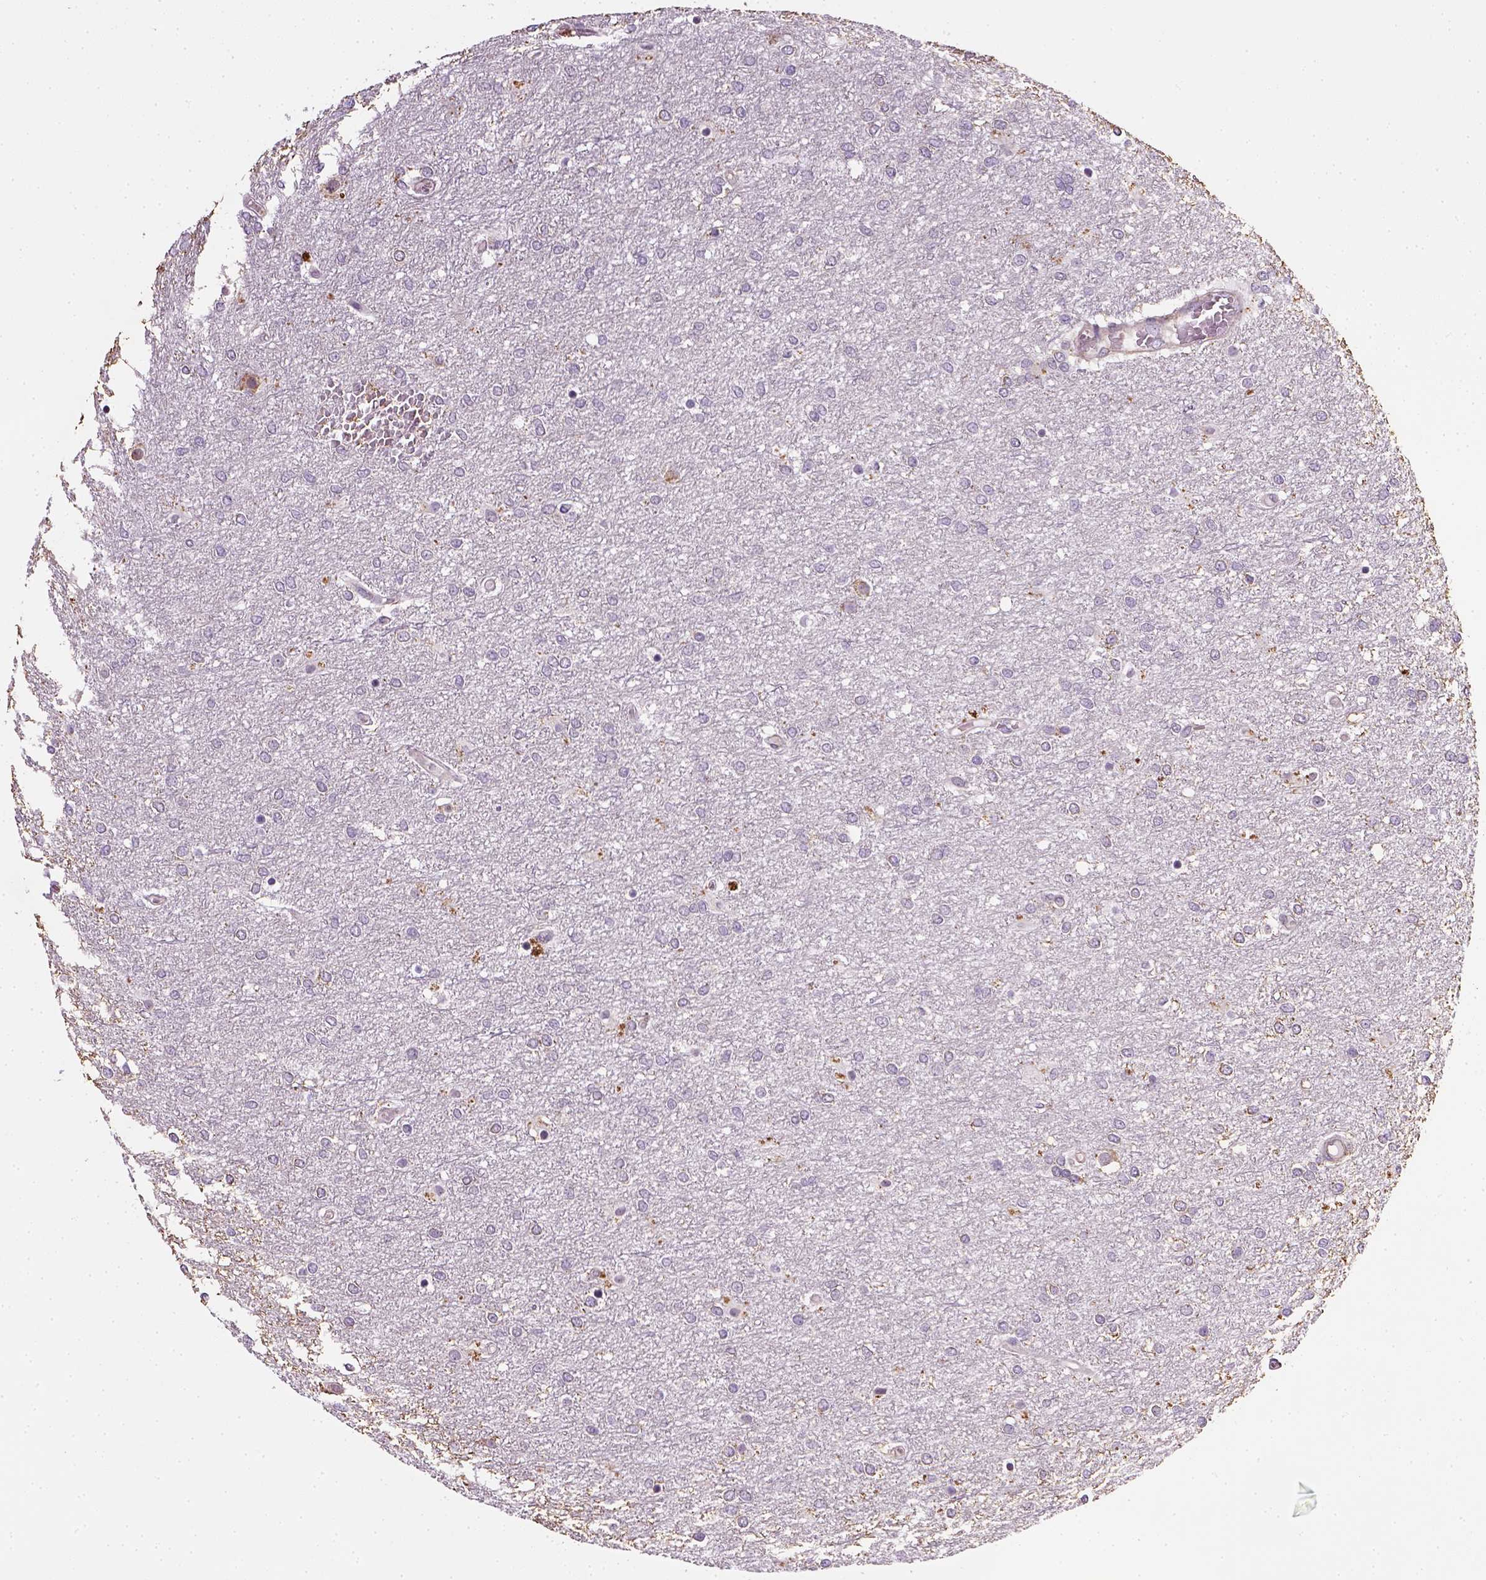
{"staining": {"intensity": "negative", "quantity": "none", "location": "none"}, "tissue": "glioma", "cell_type": "Tumor cells", "image_type": "cancer", "snomed": [{"axis": "morphology", "description": "Glioma, malignant, High grade"}, {"axis": "topography", "description": "Brain"}], "caption": "IHC image of human malignant glioma (high-grade) stained for a protein (brown), which exhibits no staining in tumor cells.", "gene": "TPRG1", "patient": {"sex": "female", "age": 61}}